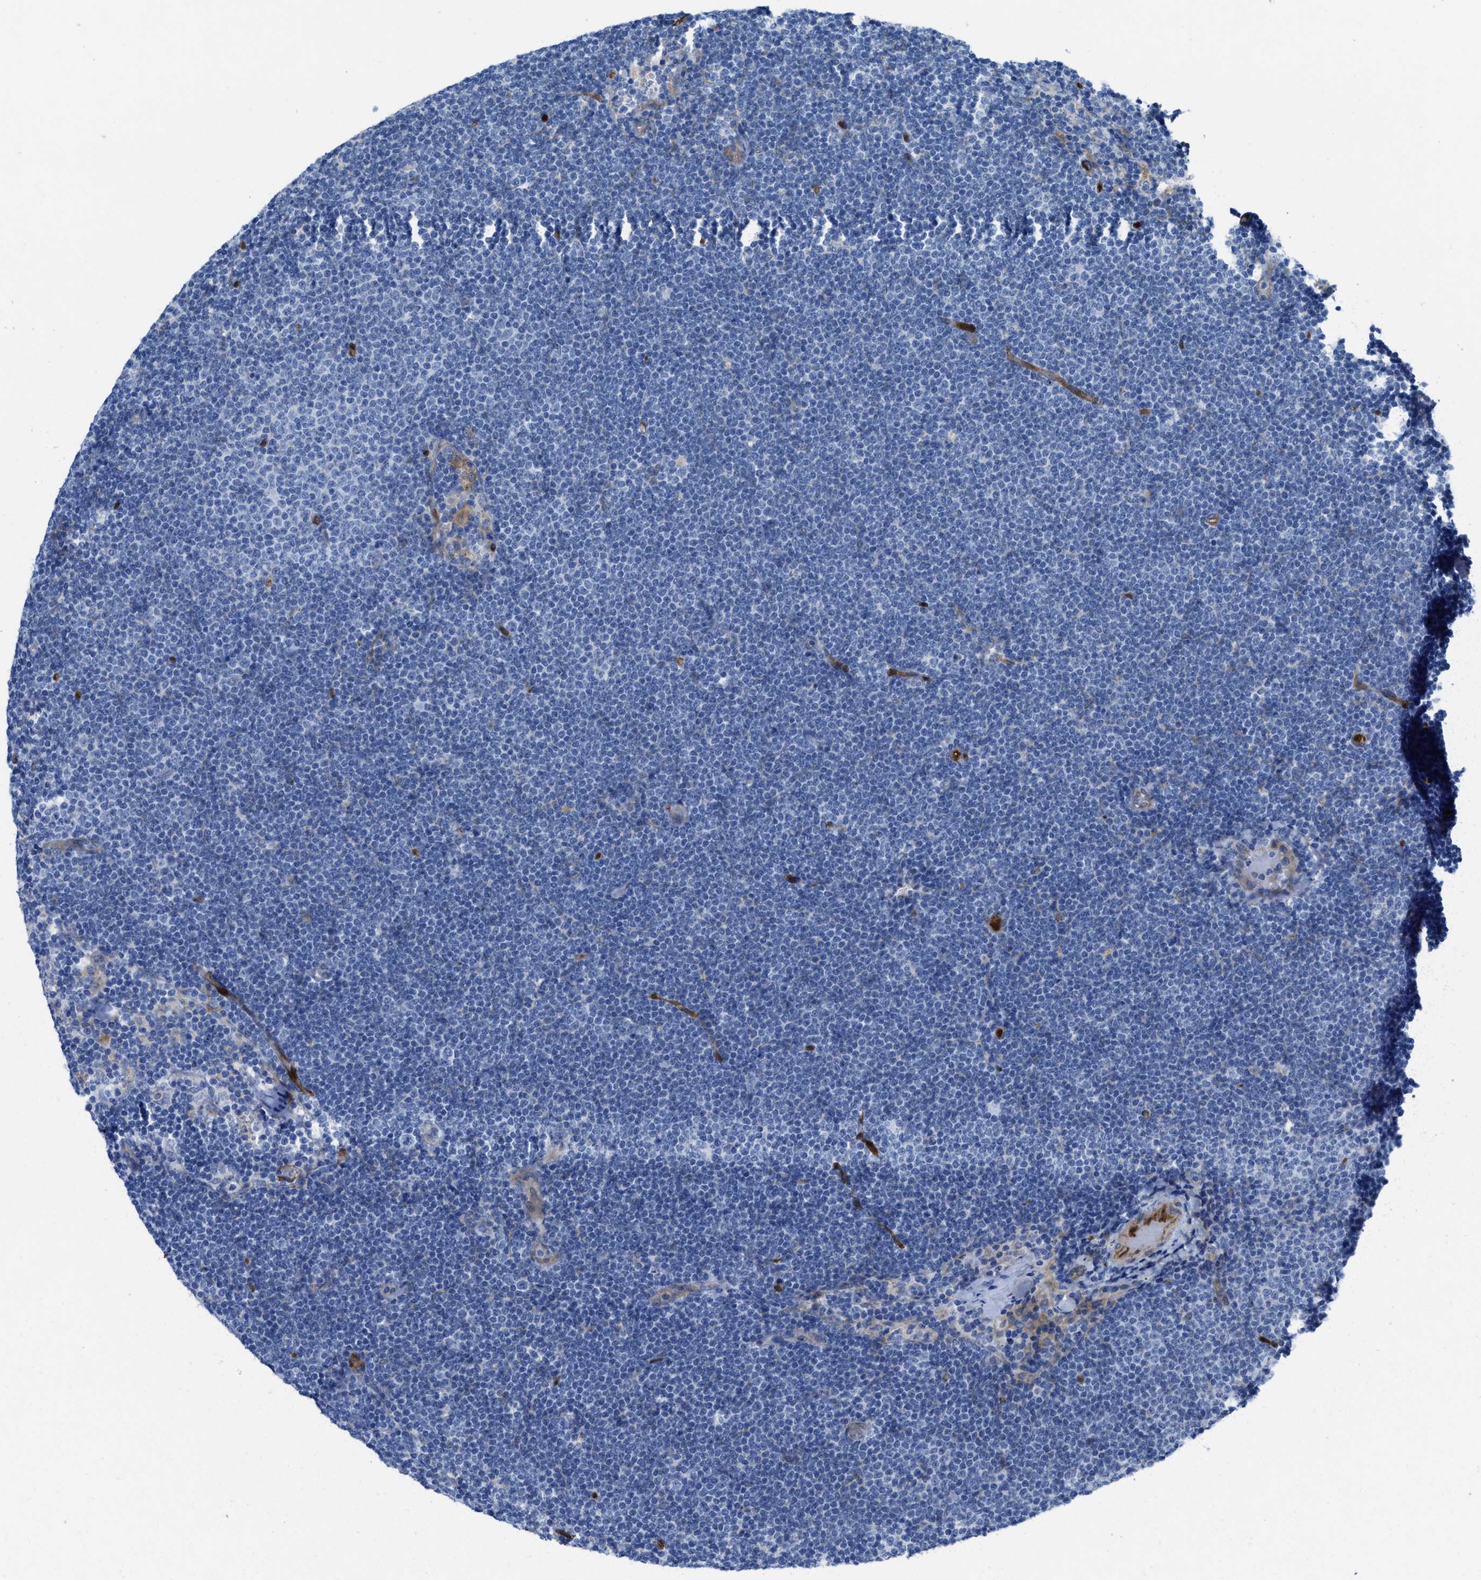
{"staining": {"intensity": "negative", "quantity": "none", "location": "none"}, "tissue": "lymphoma", "cell_type": "Tumor cells", "image_type": "cancer", "snomed": [{"axis": "morphology", "description": "Malignant lymphoma, non-Hodgkin's type, Low grade"}, {"axis": "topography", "description": "Lymph node"}], "caption": "This is an immunohistochemistry histopathology image of human lymphoma. There is no expression in tumor cells.", "gene": "ASS1", "patient": {"sex": "female", "age": 53}}